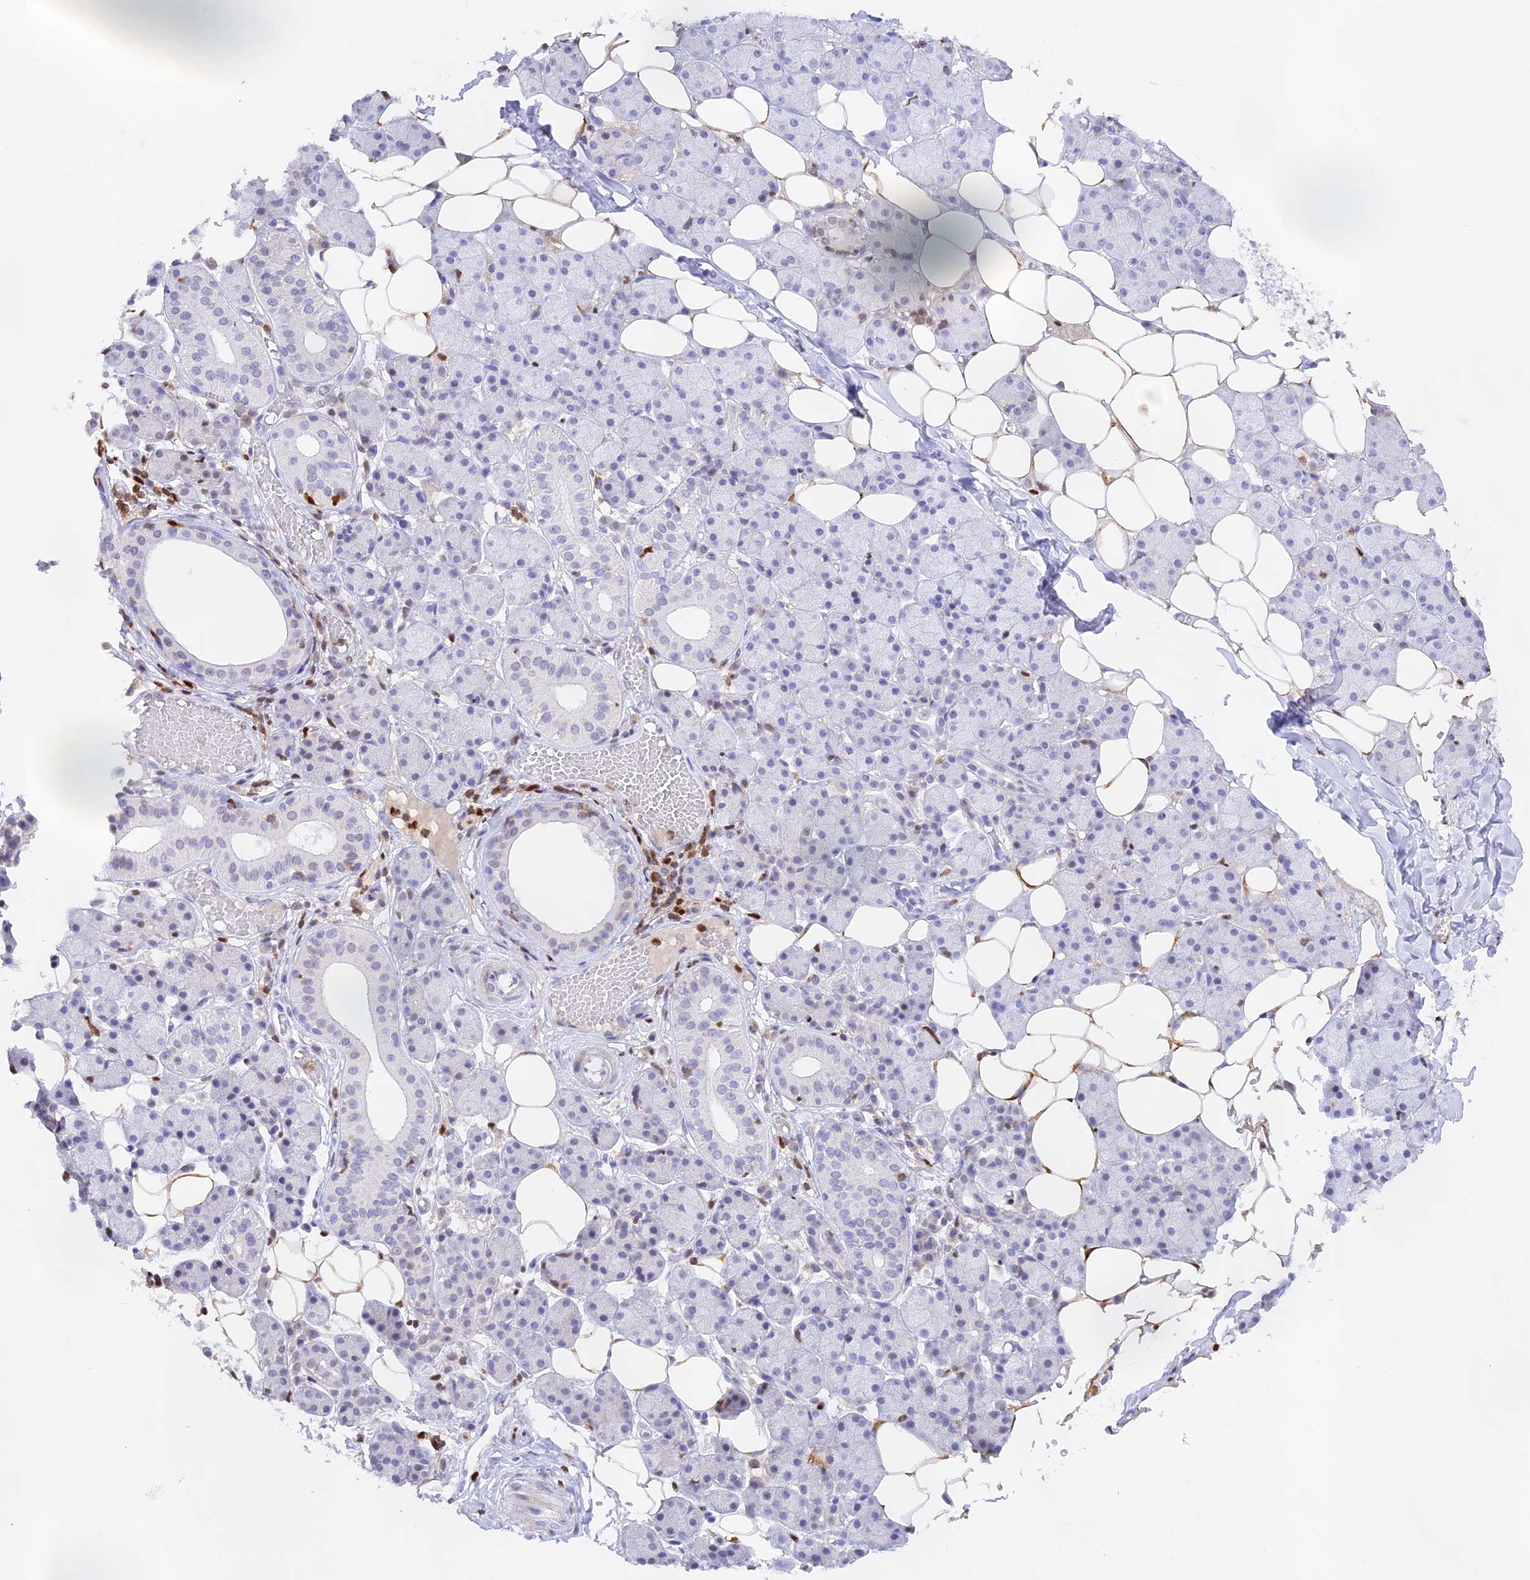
{"staining": {"intensity": "negative", "quantity": "none", "location": "none"}, "tissue": "salivary gland", "cell_type": "Glandular cells", "image_type": "normal", "snomed": [{"axis": "morphology", "description": "Normal tissue, NOS"}, {"axis": "topography", "description": "Salivary gland"}], "caption": "Photomicrograph shows no protein positivity in glandular cells of normal salivary gland.", "gene": "DENND1C", "patient": {"sex": "female", "age": 33}}